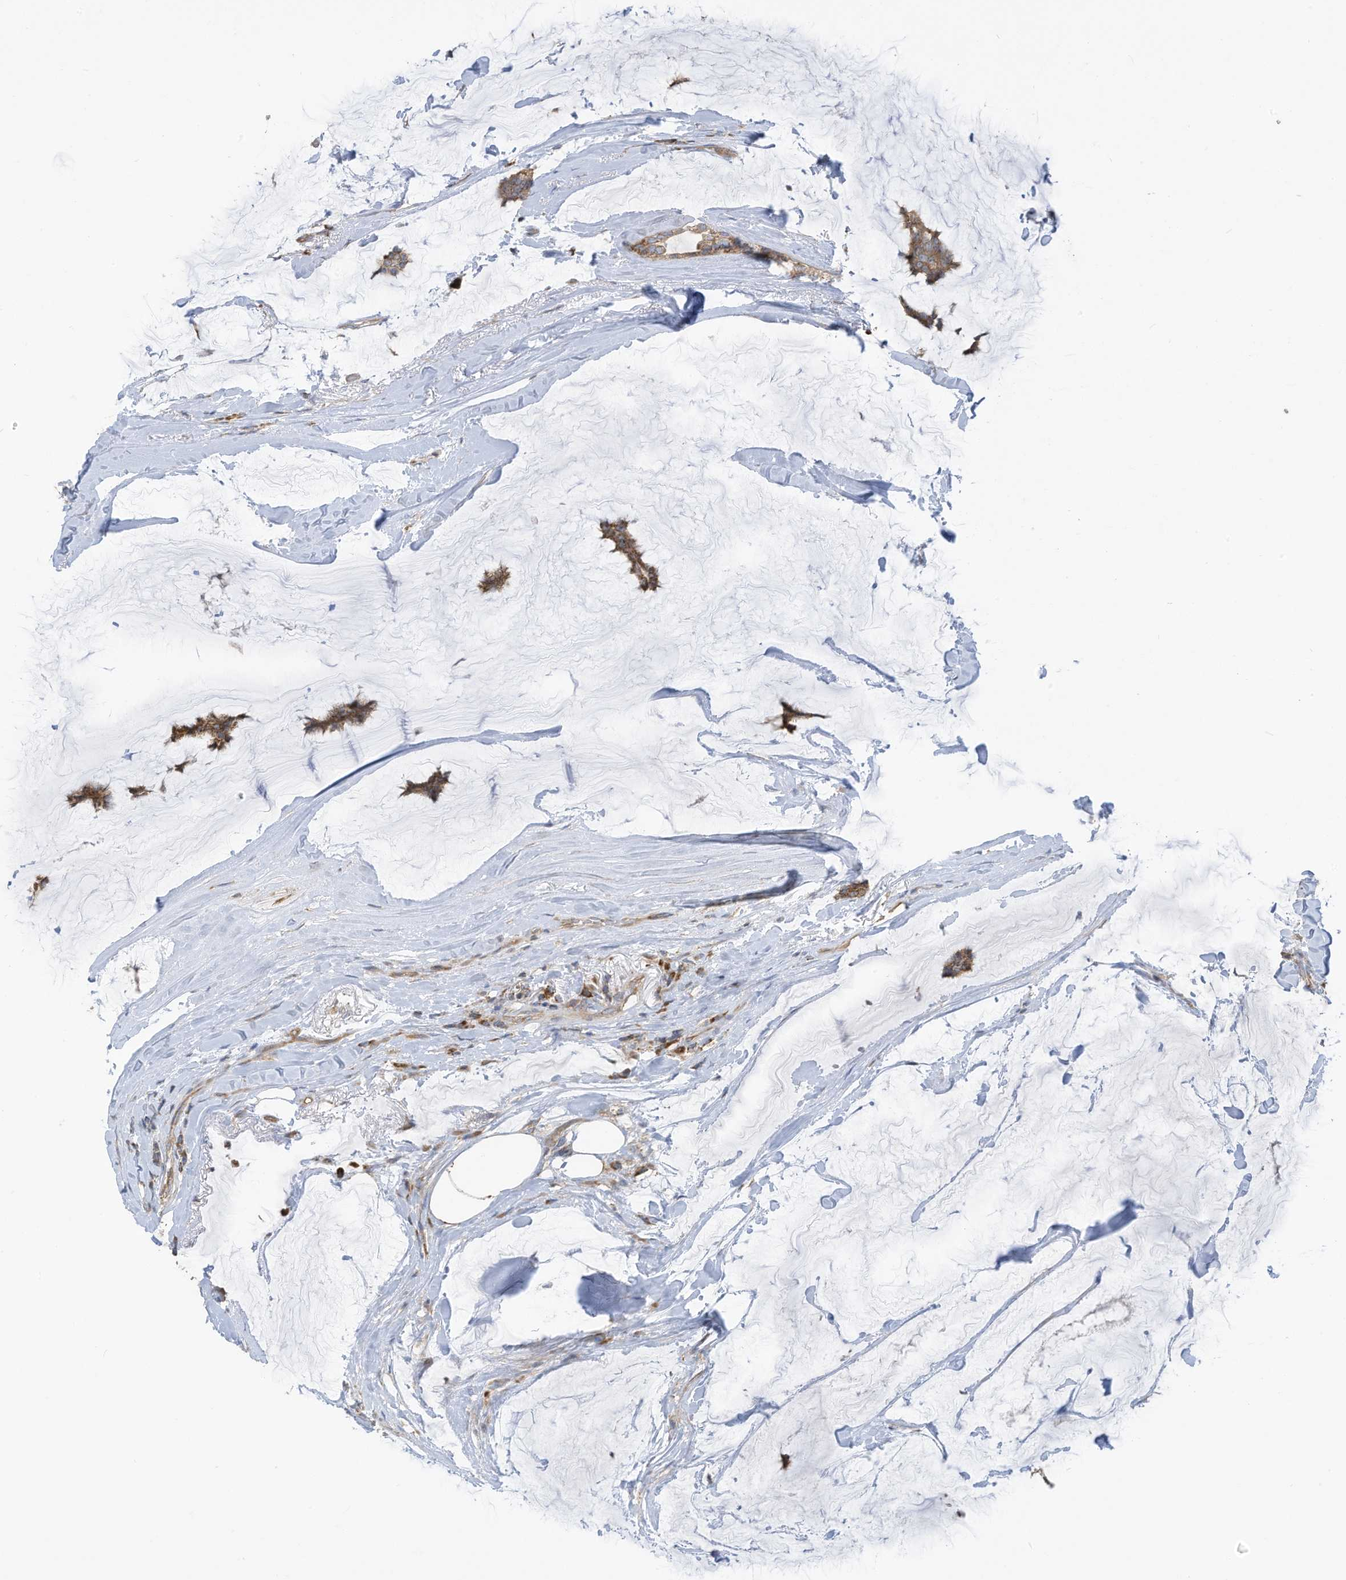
{"staining": {"intensity": "moderate", "quantity": ">75%", "location": "cytoplasmic/membranous"}, "tissue": "breast cancer", "cell_type": "Tumor cells", "image_type": "cancer", "snomed": [{"axis": "morphology", "description": "Duct carcinoma"}, {"axis": "topography", "description": "Breast"}], "caption": "Immunohistochemistry (IHC) image of breast cancer (infiltrating ductal carcinoma) stained for a protein (brown), which demonstrates medium levels of moderate cytoplasmic/membranous expression in about >75% of tumor cells.", "gene": "GTPBP2", "patient": {"sex": "female", "age": 93}}